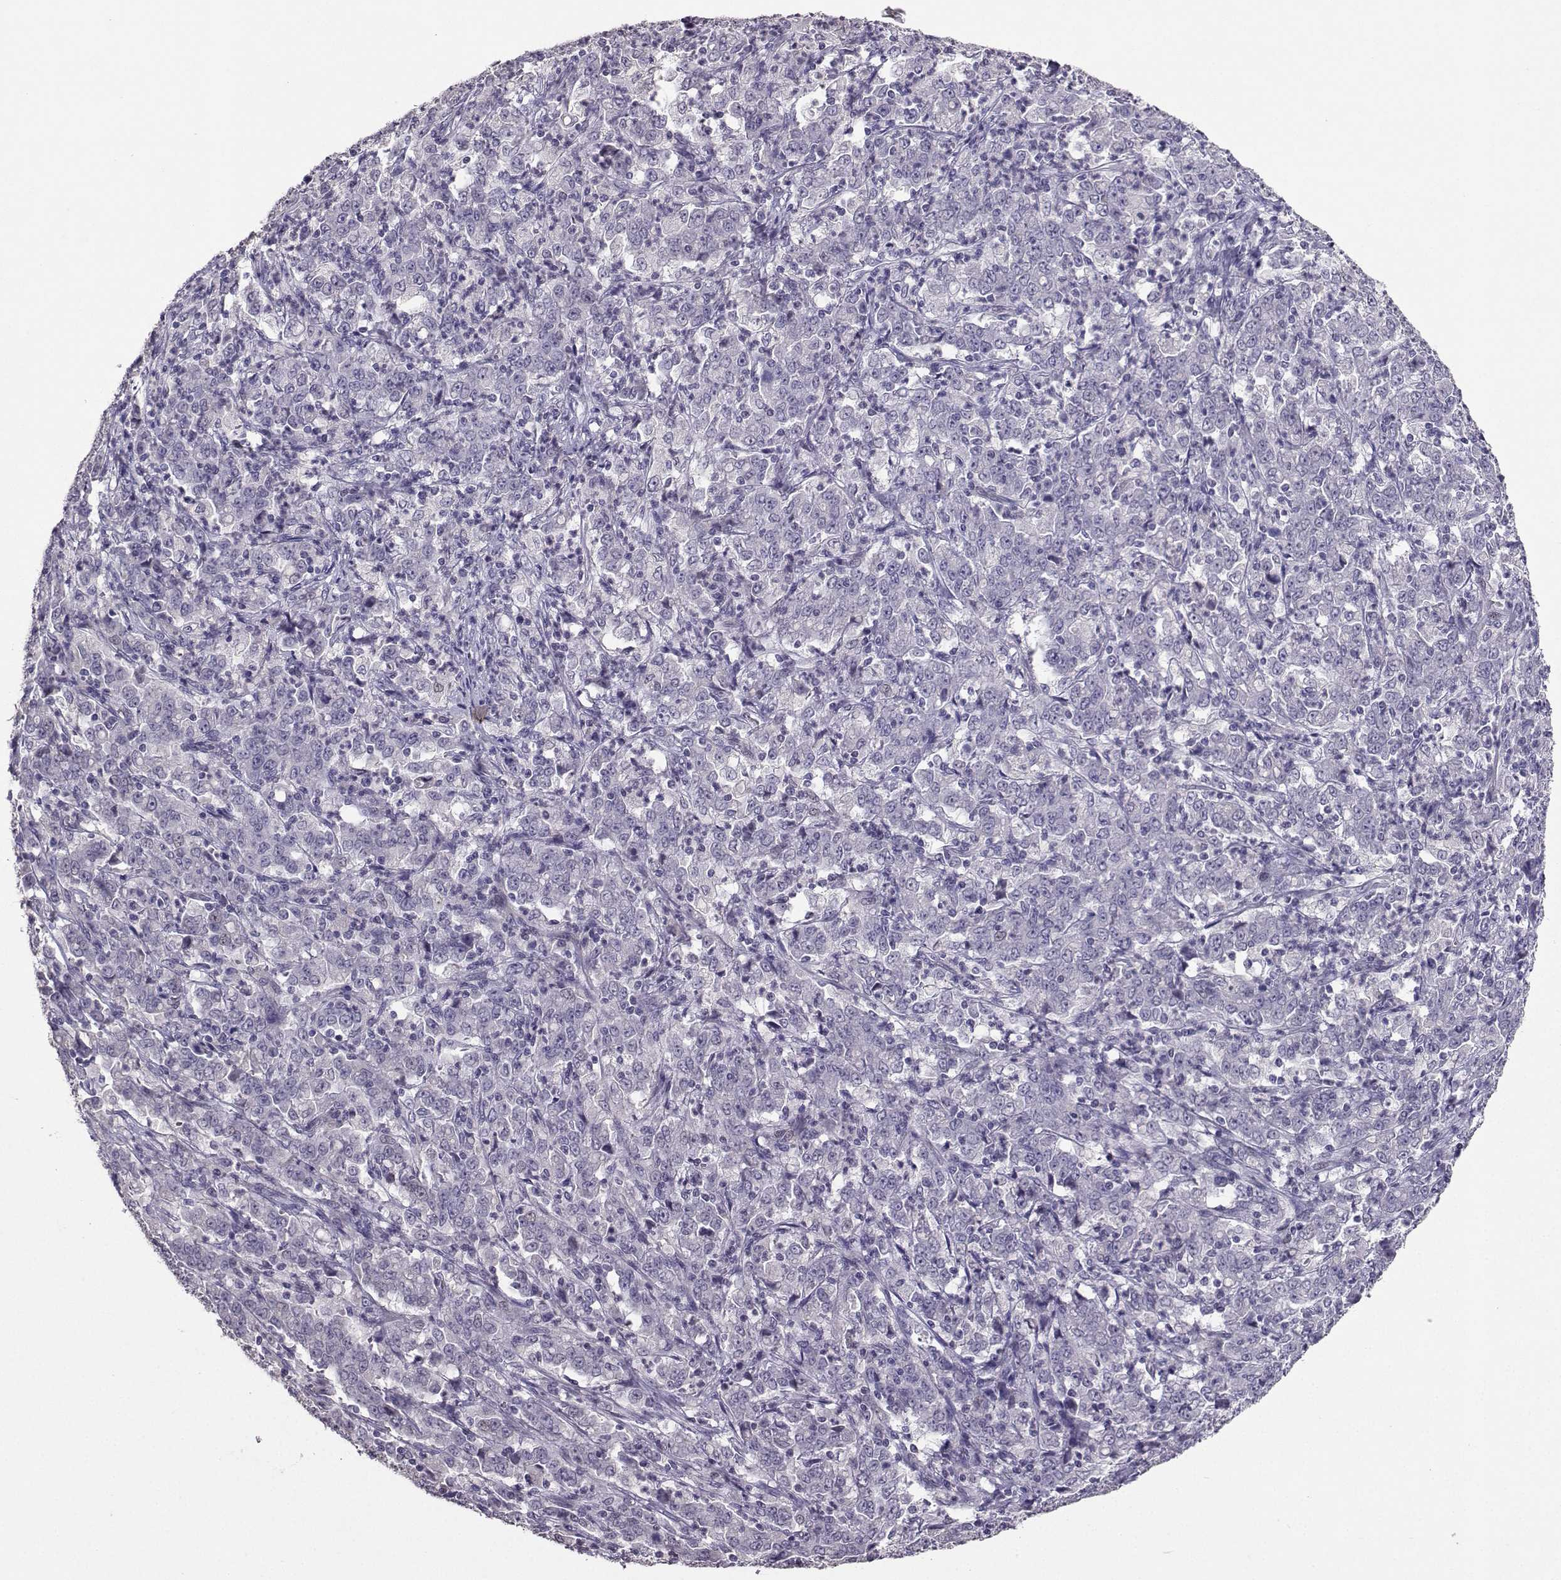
{"staining": {"intensity": "negative", "quantity": "none", "location": "none"}, "tissue": "stomach cancer", "cell_type": "Tumor cells", "image_type": "cancer", "snomed": [{"axis": "morphology", "description": "Adenocarcinoma, NOS"}, {"axis": "topography", "description": "Stomach, lower"}], "caption": "This is an IHC micrograph of stomach cancer. There is no positivity in tumor cells.", "gene": "CARTPT", "patient": {"sex": "female", "age": 71}}